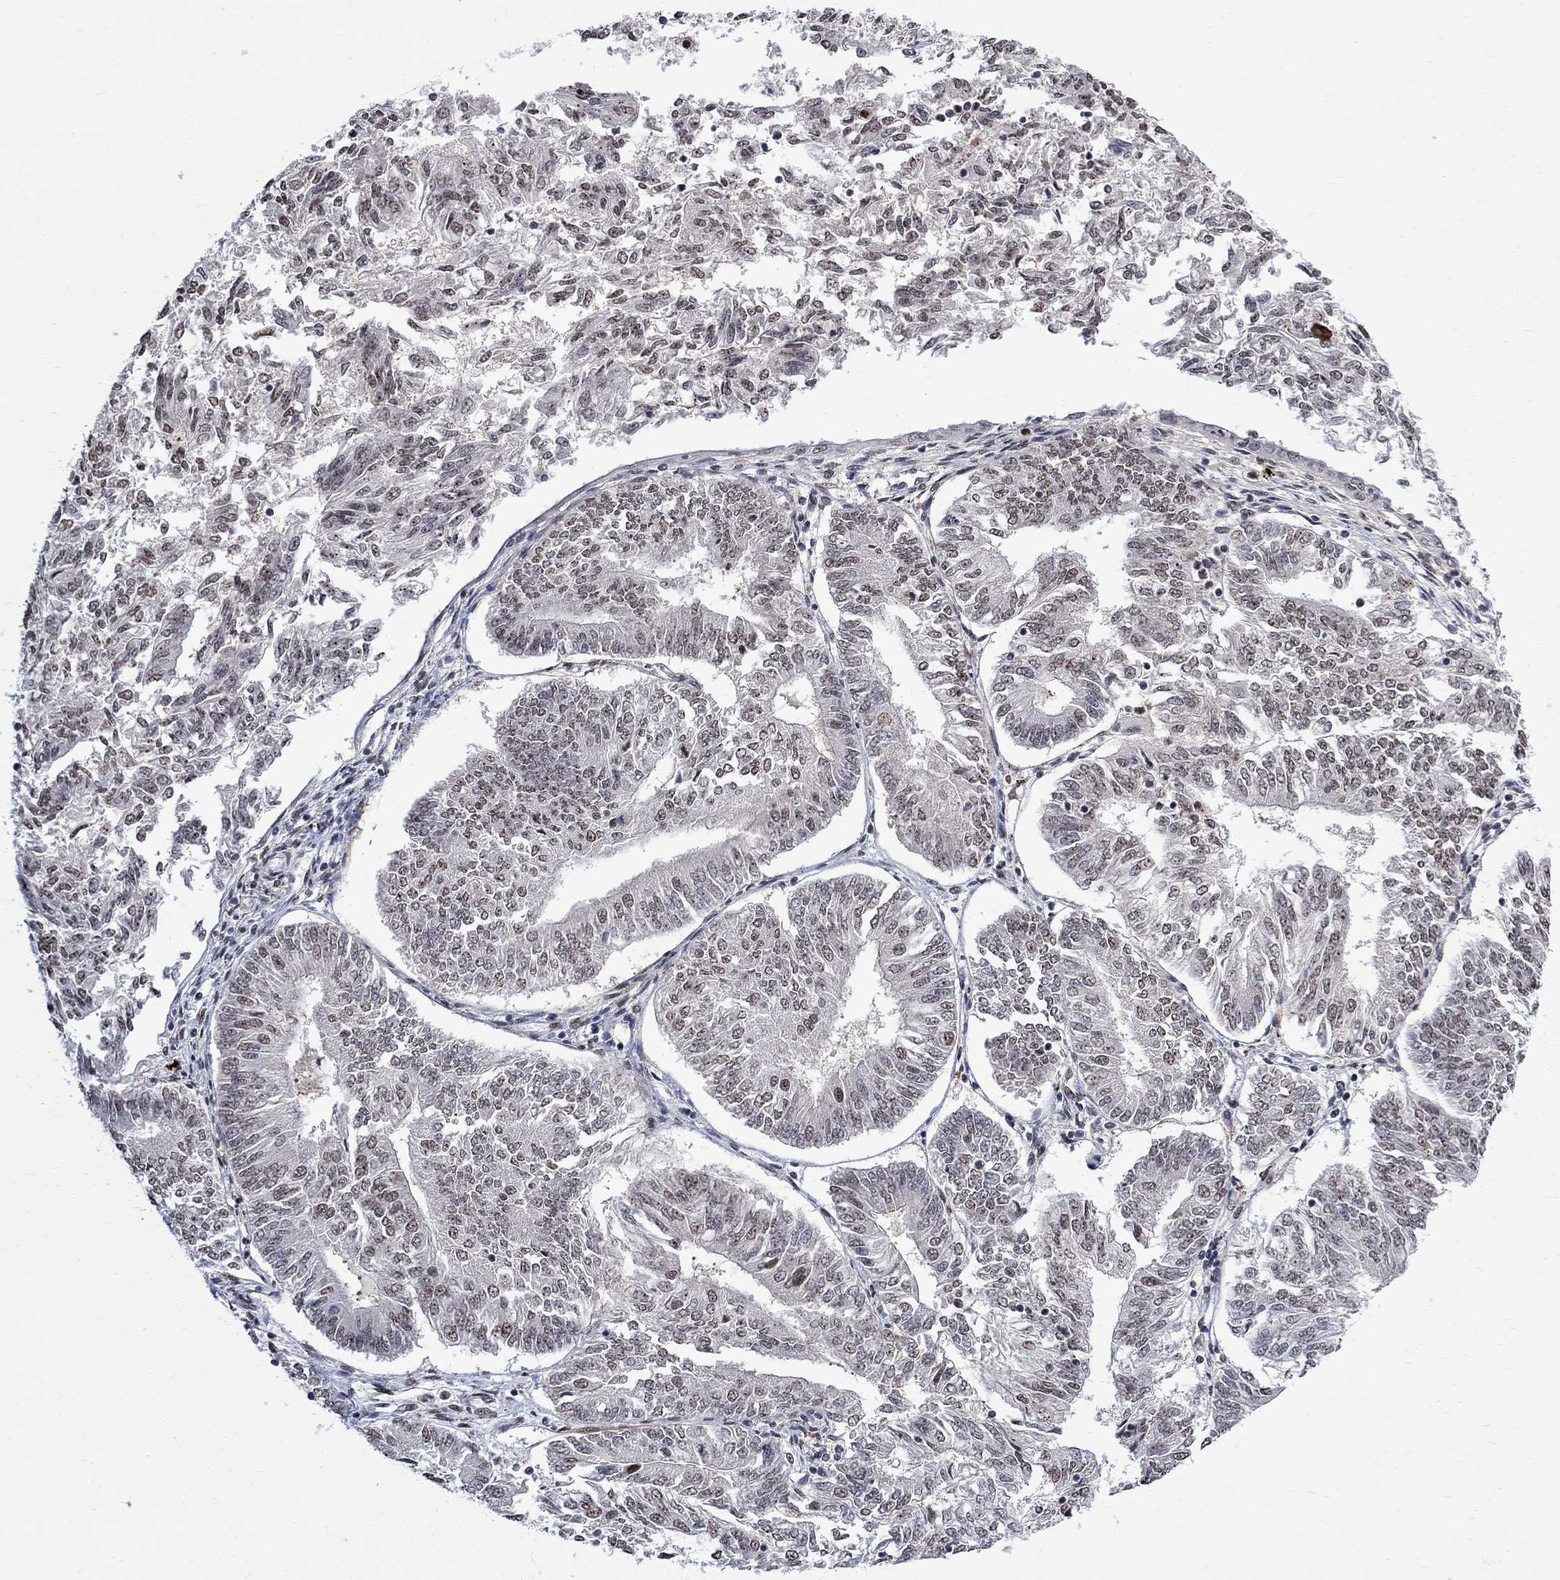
{"staining": {"intensity": "weak", "quantity": "25%-75%", "location": "nuclear"}, "tissue": "endometrial cancer", "cell_type": "Tumor cells", "image_type": "cancer", "snomed": [{"axis": "morphology", "description": "Adenocarcinoma, NOS"}, {"axis": "topography", "description": "Endometrium"}], "caption": "Endometrial cancer (adenocarcinoma) stained with IHC shows weak nuclear expression in about 25%-75% of tumor cells. (DAB (3,3'-diaminobenzidine) IHC with brightfield microscopy, high magnification).", "gene": "E4F1", "patient": {"sex": "female", "age": 58}}